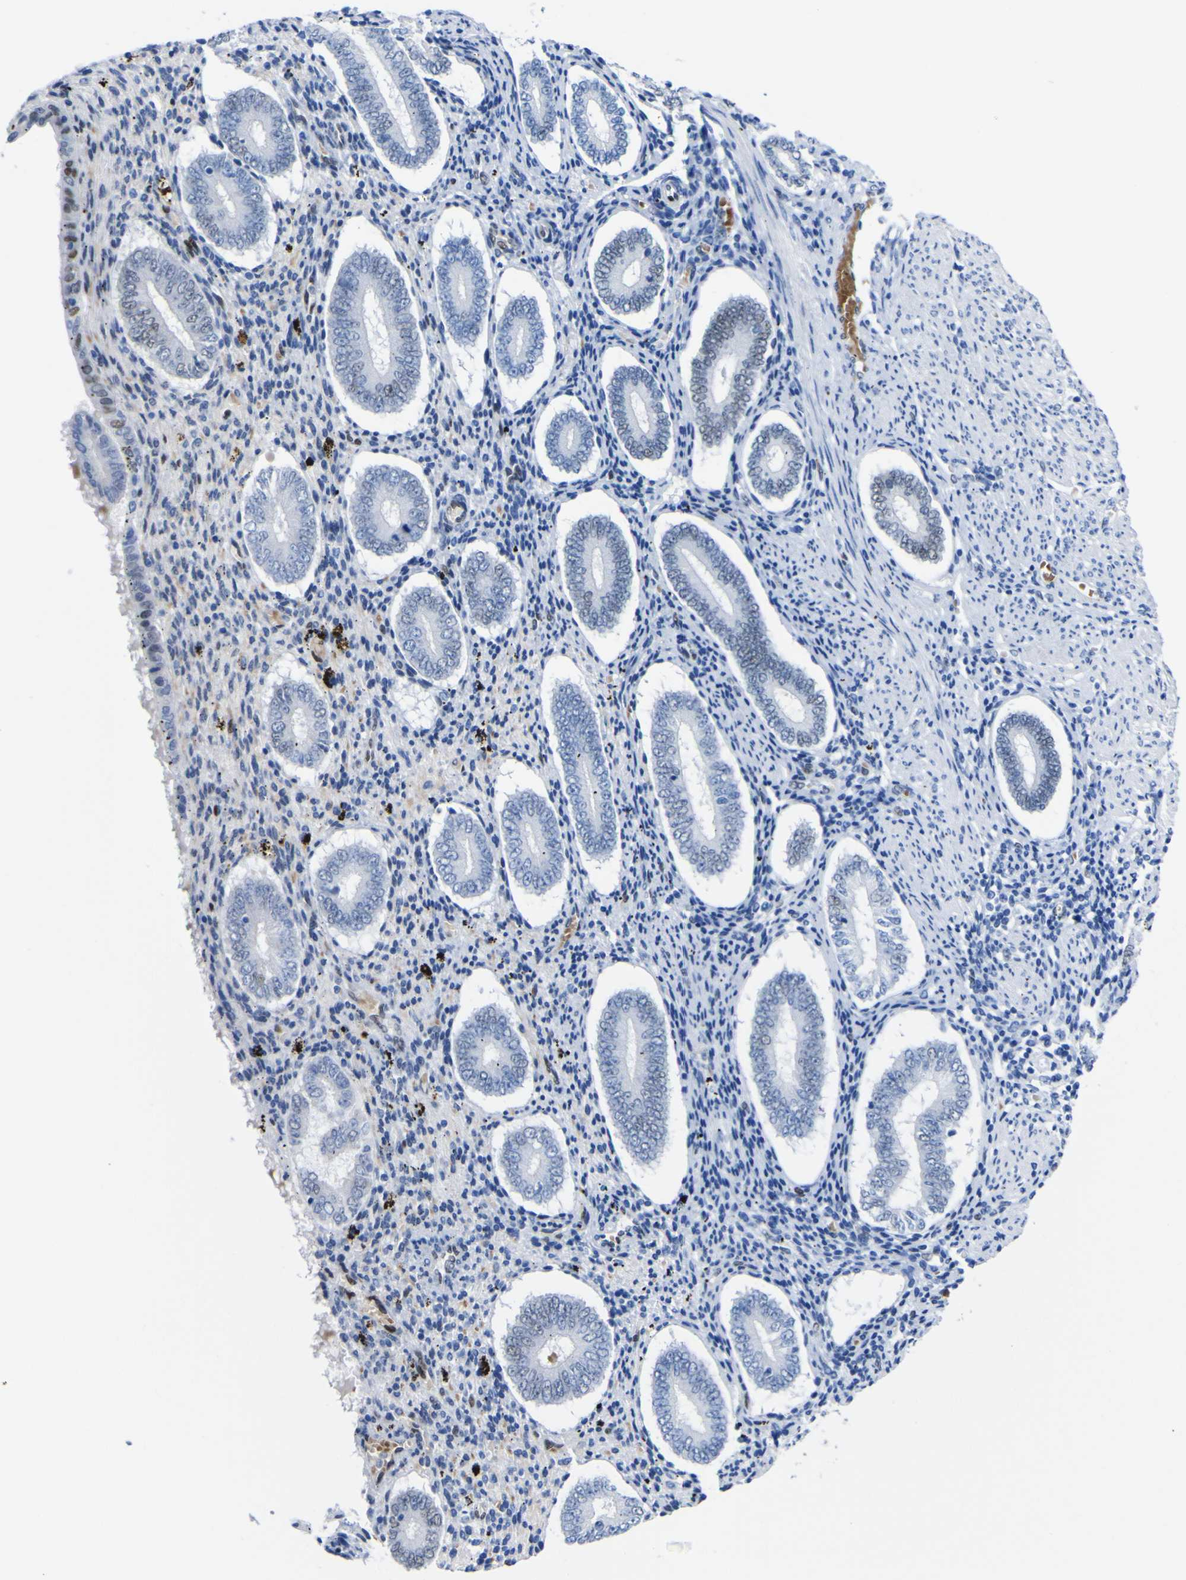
{"staining": {"intensity": "weak", "quantity": "<25%", "location": "nuclear"}, "tissue": "endometrium", "cell_type": "Cells in endometrial stroma", "image_type": "normal", "snomed": [{"axis": "morphology", "description": "Normal tissue, NOS"}, {"axis": "topography", "description": "Endometrium"}], "caption": "High power microscopy micrograph of an IHC histopathology image of normal endometrium, revealing no significant staining in cells in endometrial stroma.", "gene": "DACH1", "patient": {"sex": "female", "age": 42}}